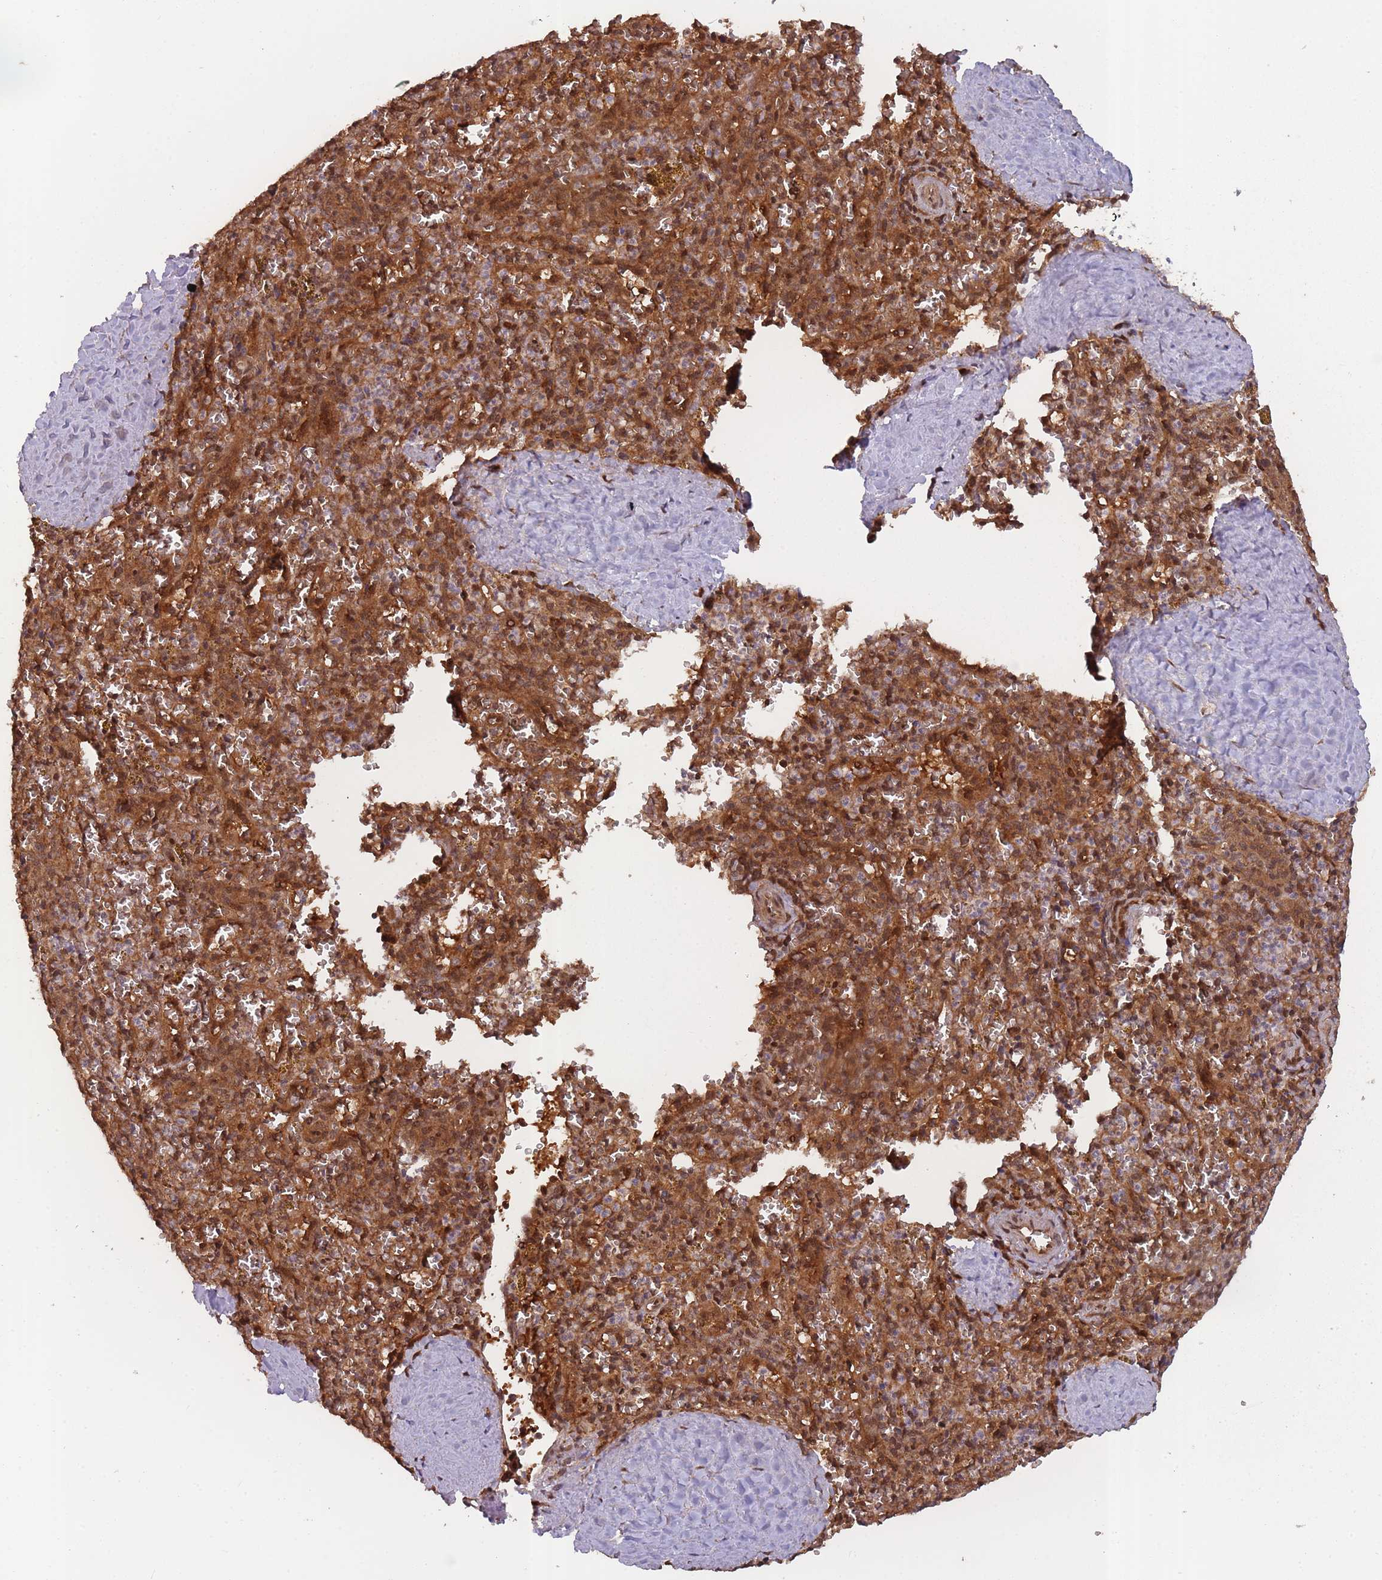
{"staining": {"intensity": "moderate", "quantity": "25%-75%", "location": "cytoplasmic/membranous"}, "tissue": "spleen", "cell_type": "Cells in red pulp", "image_type": "normal", "snomed": [{"axis": "morphology", "description": "Normal tissue, NOS"}, {"axis": "topography", "description": "Spleen"}], "caption": "High-power microscopy captured an immunohistochemistry micrograph of normal spleen, revealing moderate cytoplasmic/membranous staining in approximately 25%-75% of cells in red pulp. (DAB IHC, brown staining for protein, blue staining for nuclei).", "gene": "PPP6R3", "patient": {"sex": "male", "age": 57}}